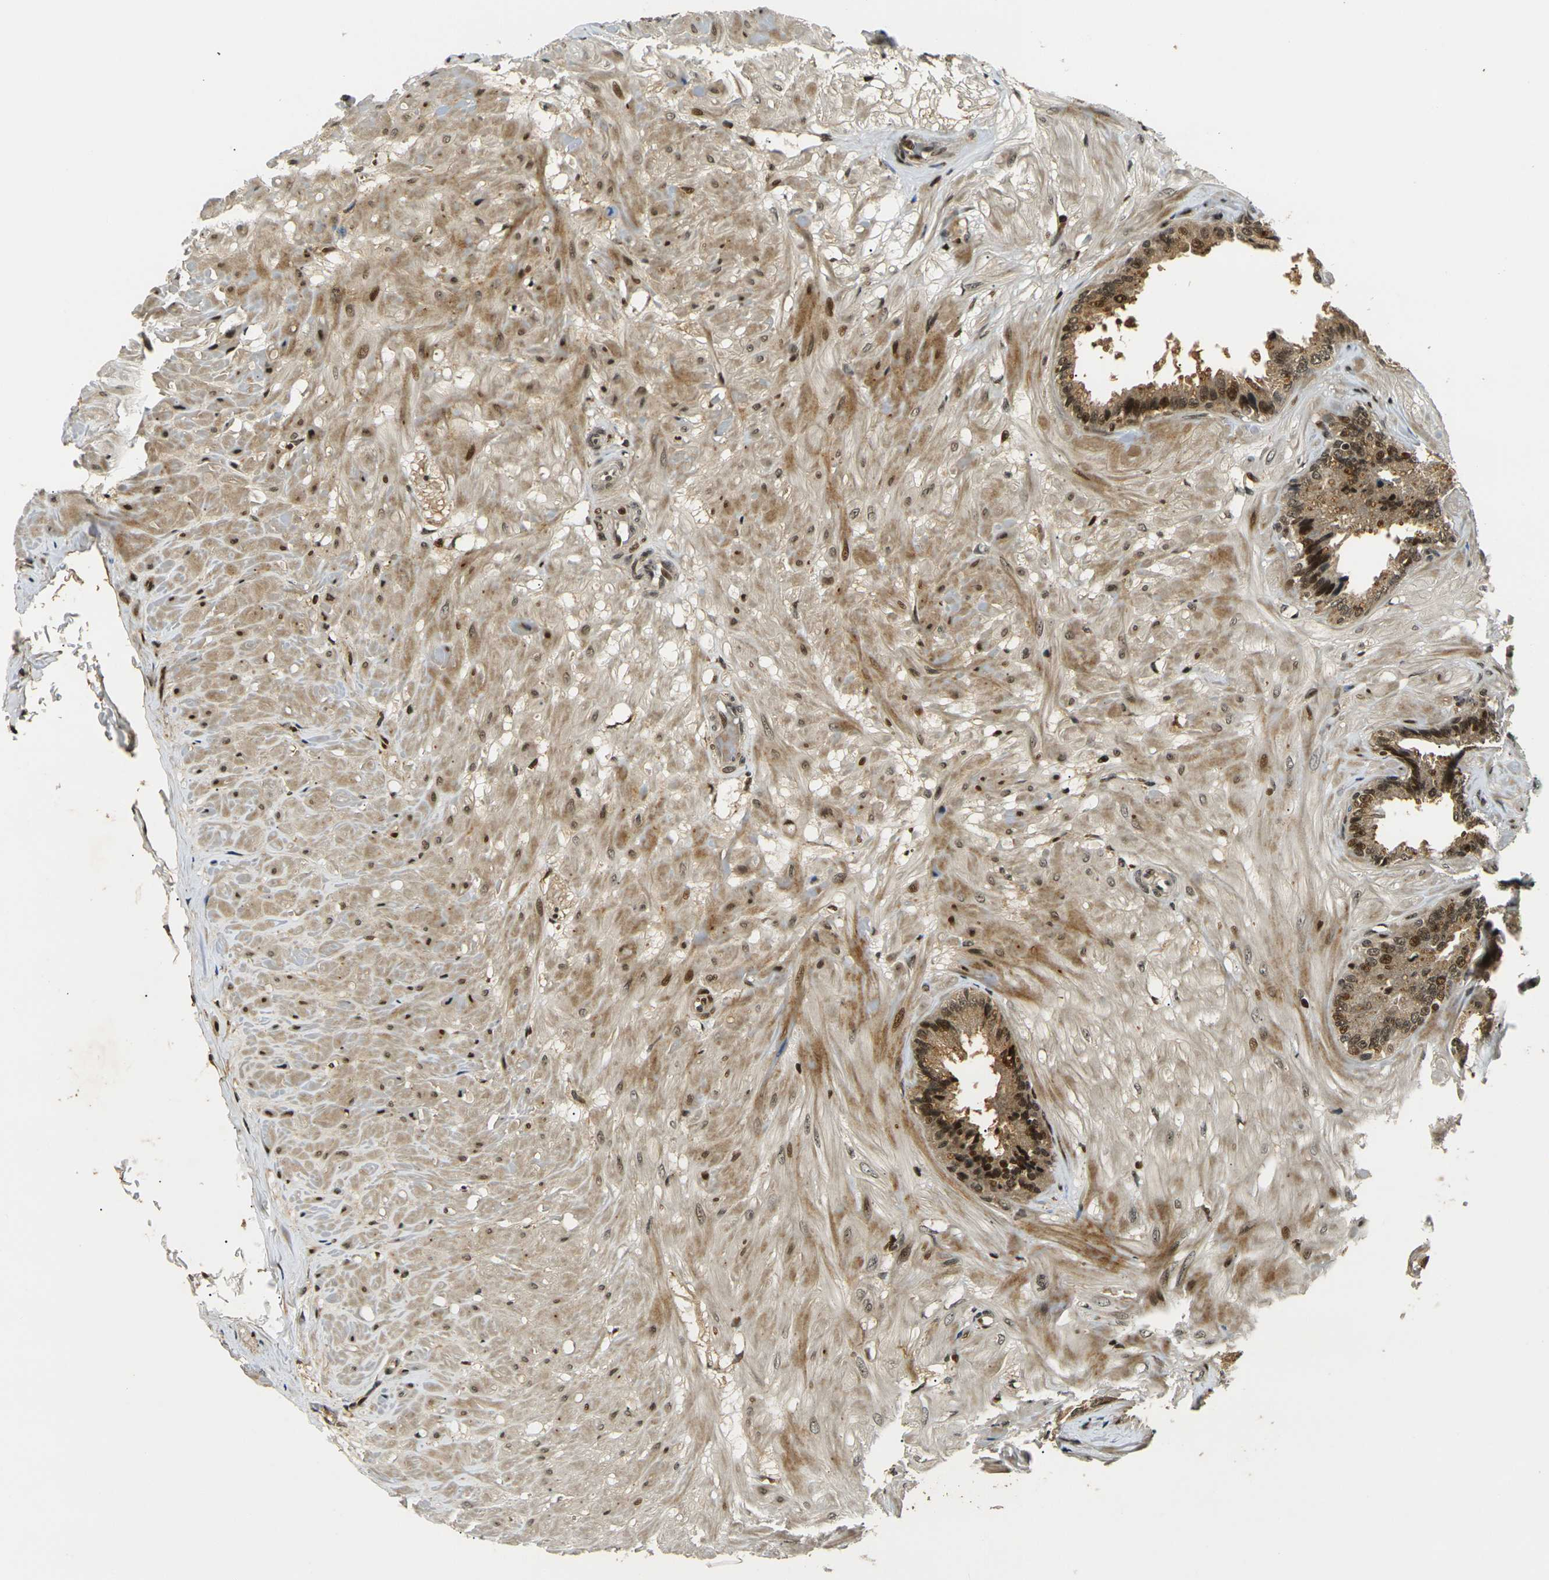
{"staining": {"intensity": "moderate", "quantity": ">75%", "location": "cytoplasmic/membranous,nuclear"}, "tissue": "seminal vesicle", "cell_type": "Glandular cells", "image_type": "normal", "snomed": [{"axis": "morphology", "description": "Normal tissue, NOS"}, {"axis": "topography", "description": "Seminal veicle"}], "caption": "A histopathology image showing moderate cytoplasmic/membranous,nuclear positivity in about >75% of glandular cells in benign seminal vesicle, as visualized by brown immunohistochemical staining.", "gene": "ACTL6A", "patient": {"sex": "male", "age": 46}}